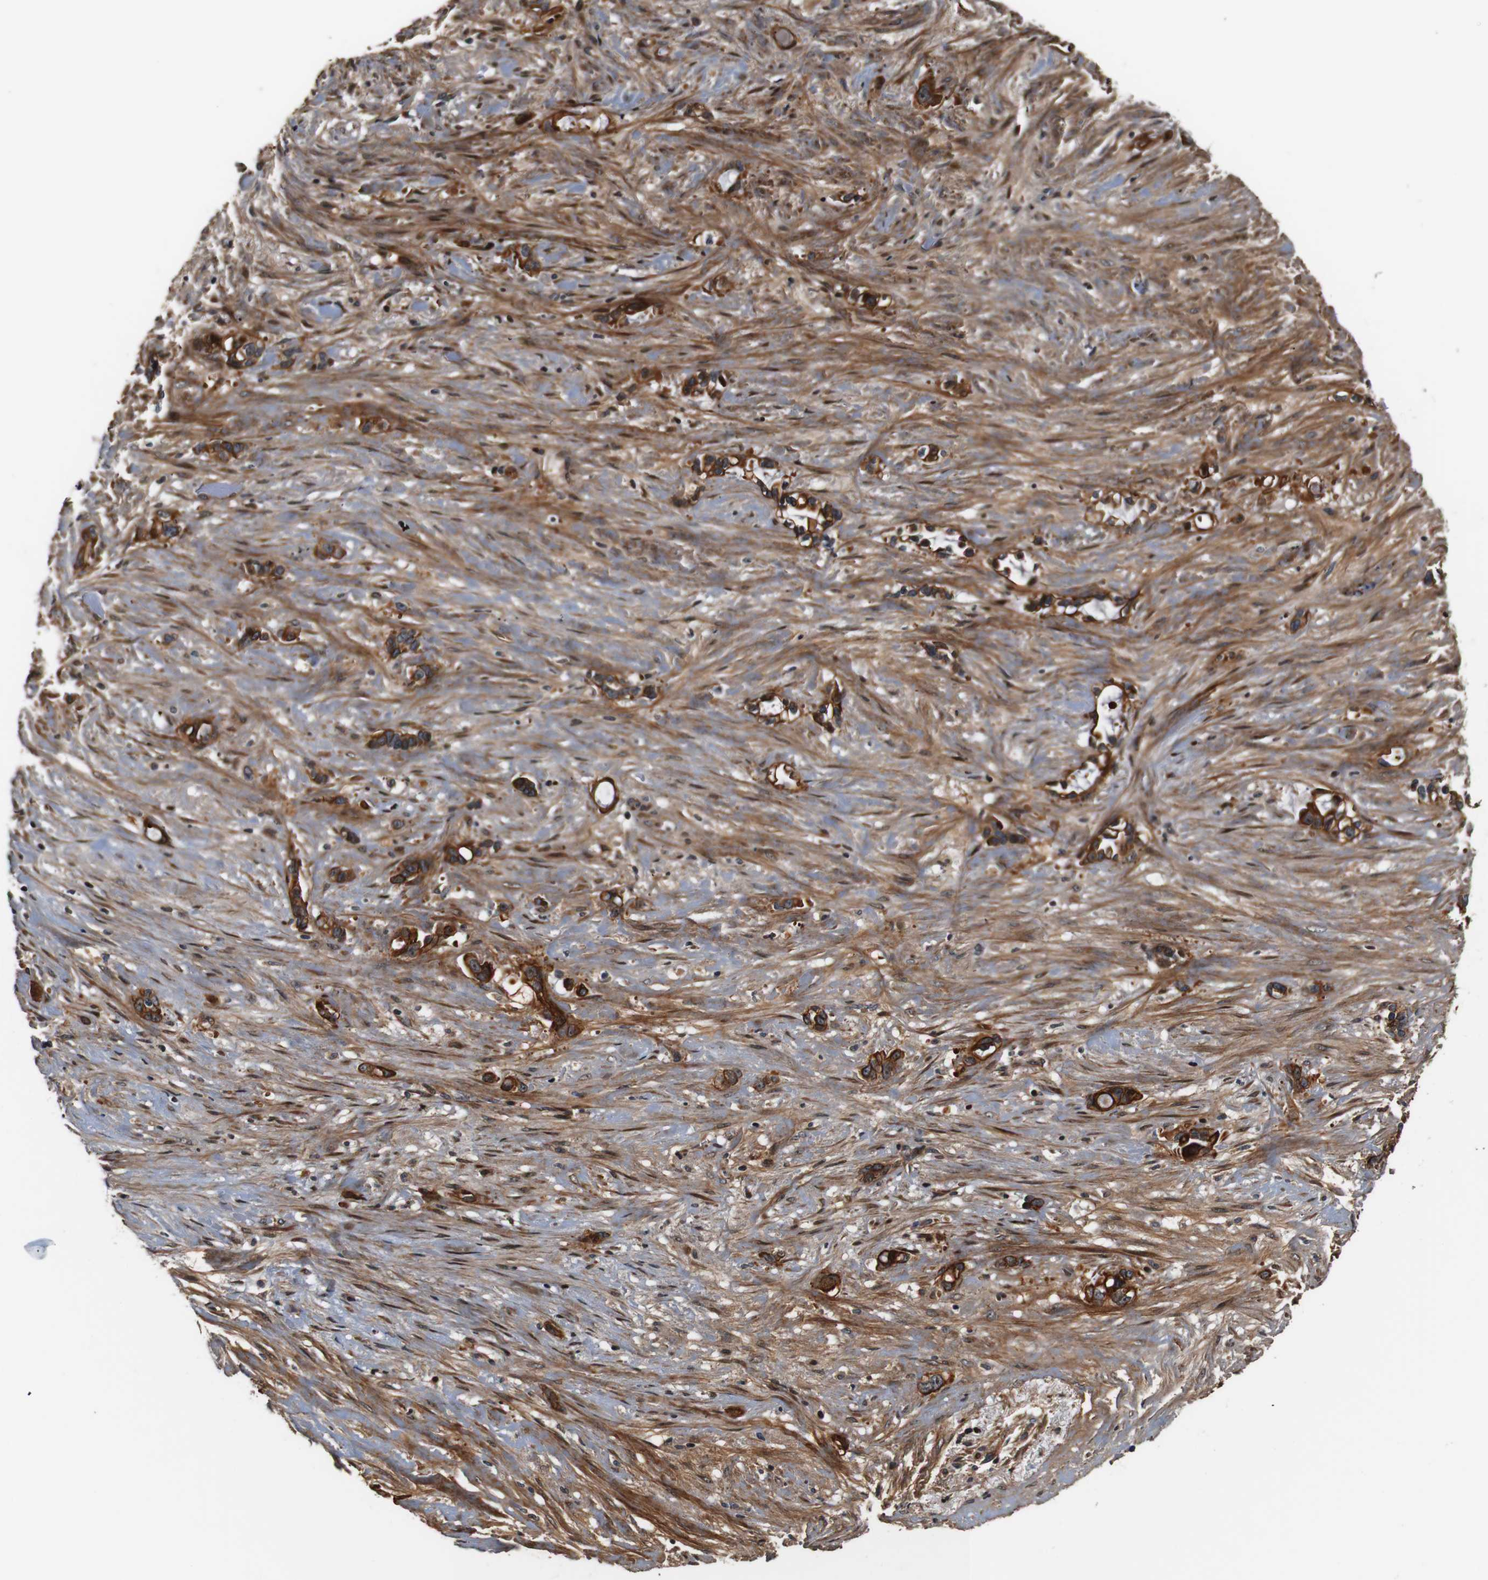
{"staining": {"intensity": "strong", "quantity": ">75%", "location": "cytoplasmic/membranous"}, "tissue": "liver cancer", "cell_type": "Tumor cells", "image_type": "cancer", "snomed": [{"axis": "morphology", "description": "Cholangiocarcinoma"}, {"axis": "topography", "description": "Liver"}], "caption": "The photomicrograph exhibits immunohistochemical staining of liver cholangiocarcinoma. There is strong cytoplasmic/membranous expression is present in about >75% of tumor cells.", "gene": "LRP4", "patient": {"sex": "female", "age": 65}}